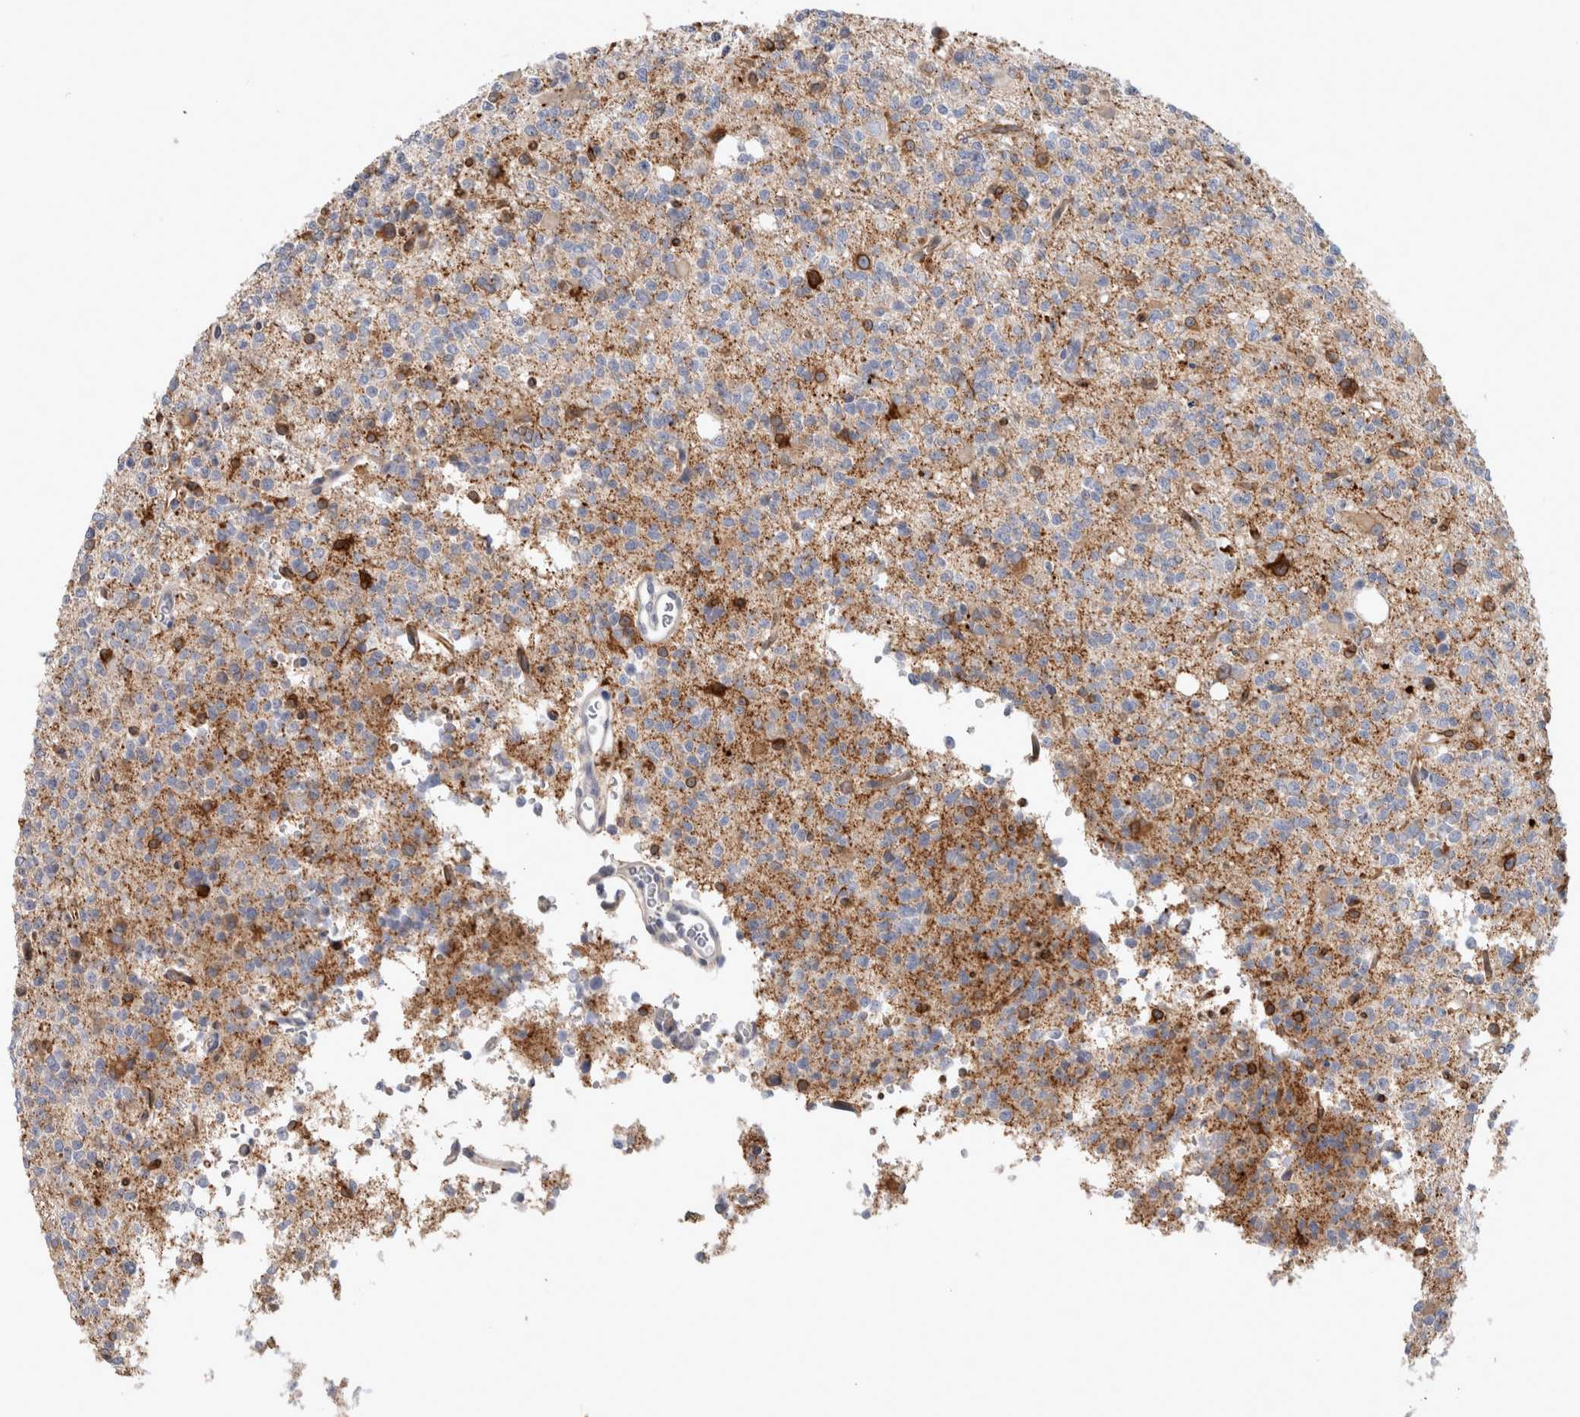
{"staining": {"intensity": "negative", "quantity": "none", "location": "none"}, "tissue": "glioma", "cell_type": "Tumor cells", "image_type": "cancer", "snomed": [{"axis": "morphology", "description": "Glioma, malignant, High grade"}, {"axis": "topography", "description": "Brain"}], "caption": "Tumor cells show no significant staining in high-grade glioma (malignant).", "gene": "CD55", "patient": {"sex": "female", "age": 62}}